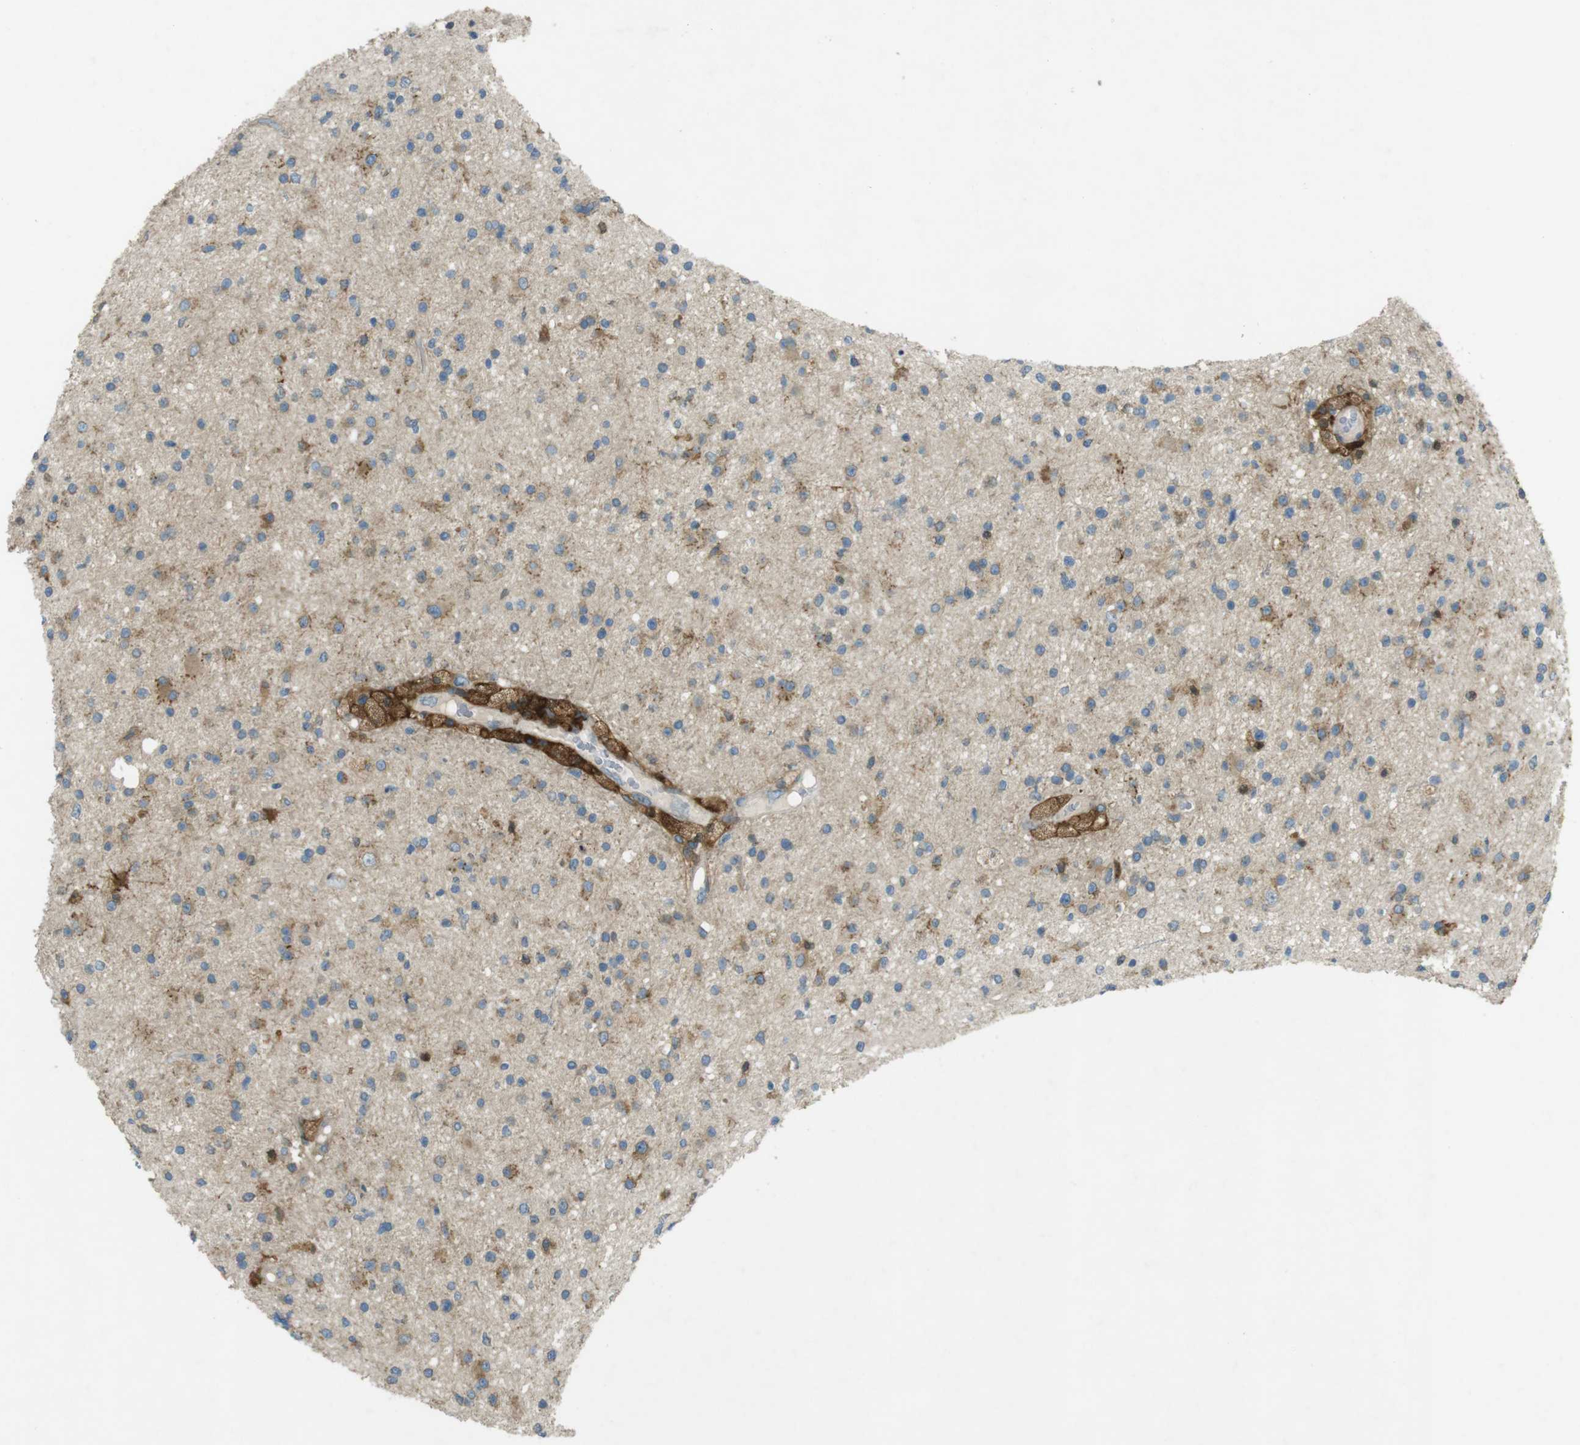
{"staining": {"intensity": "moderate", "quantity": ">75%", "location": "cytoplasmic/membranous"}, "tissue": "glioma", "cell_type": "Tumor cells", "image_type": "cancer", "snomed": [{"axis": "morphology", "description": "Glioma, malignant, High grade"}, {"axis": "topography", "description": "Brain"}], "caption": "Moderate cytoplasmic/membranous staining is appreciated in approximately >75% of tumor cells in malignant glioma (high-grade).", "gene": "TMEM41B", "patient": {"sex": "male", "age": 33}}